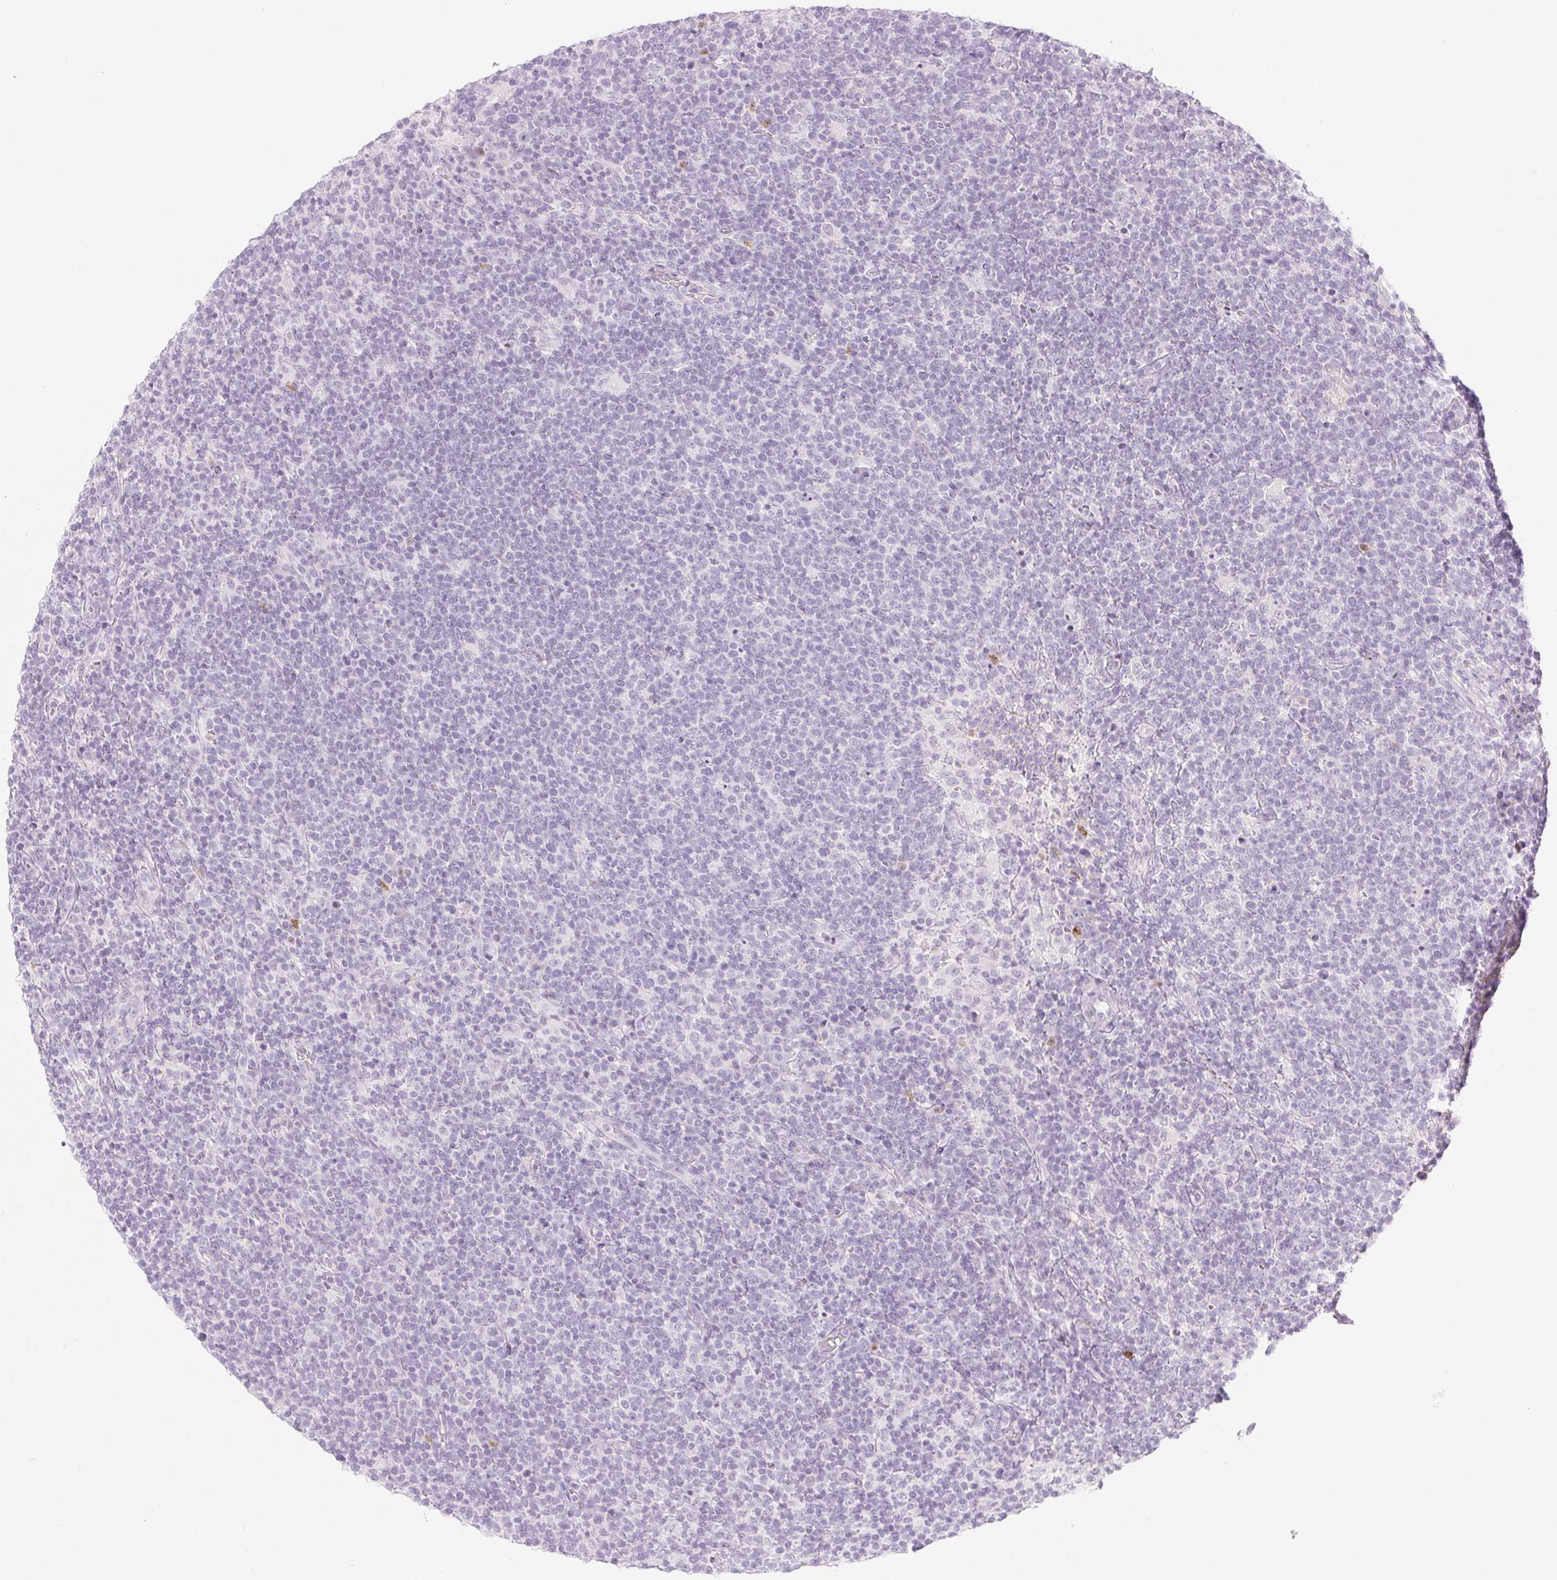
{"staining": {"intensity": "negative", "quantity": "none", "location": "none"}, "tissue": "lymphoma", "cell_type": "Tumor cells", "image_type": "cancer", "snomed": [{"axis": "morphology", "description": "Malignant lymphoma, non-Hodgkin's type, High grade"}, {"axis": "topography", "description": "Lymph node"}], "caption": "High magnification brightfield microscopy of malignant lymphoma, non-Hodgkin's type (high-grade) stained with DAB (brown) and counterstained with hematoxylin (blue): tumor cells show no significant positivity.", "gene": "PI3", "patient": {"sex": "male", "age": 61}}